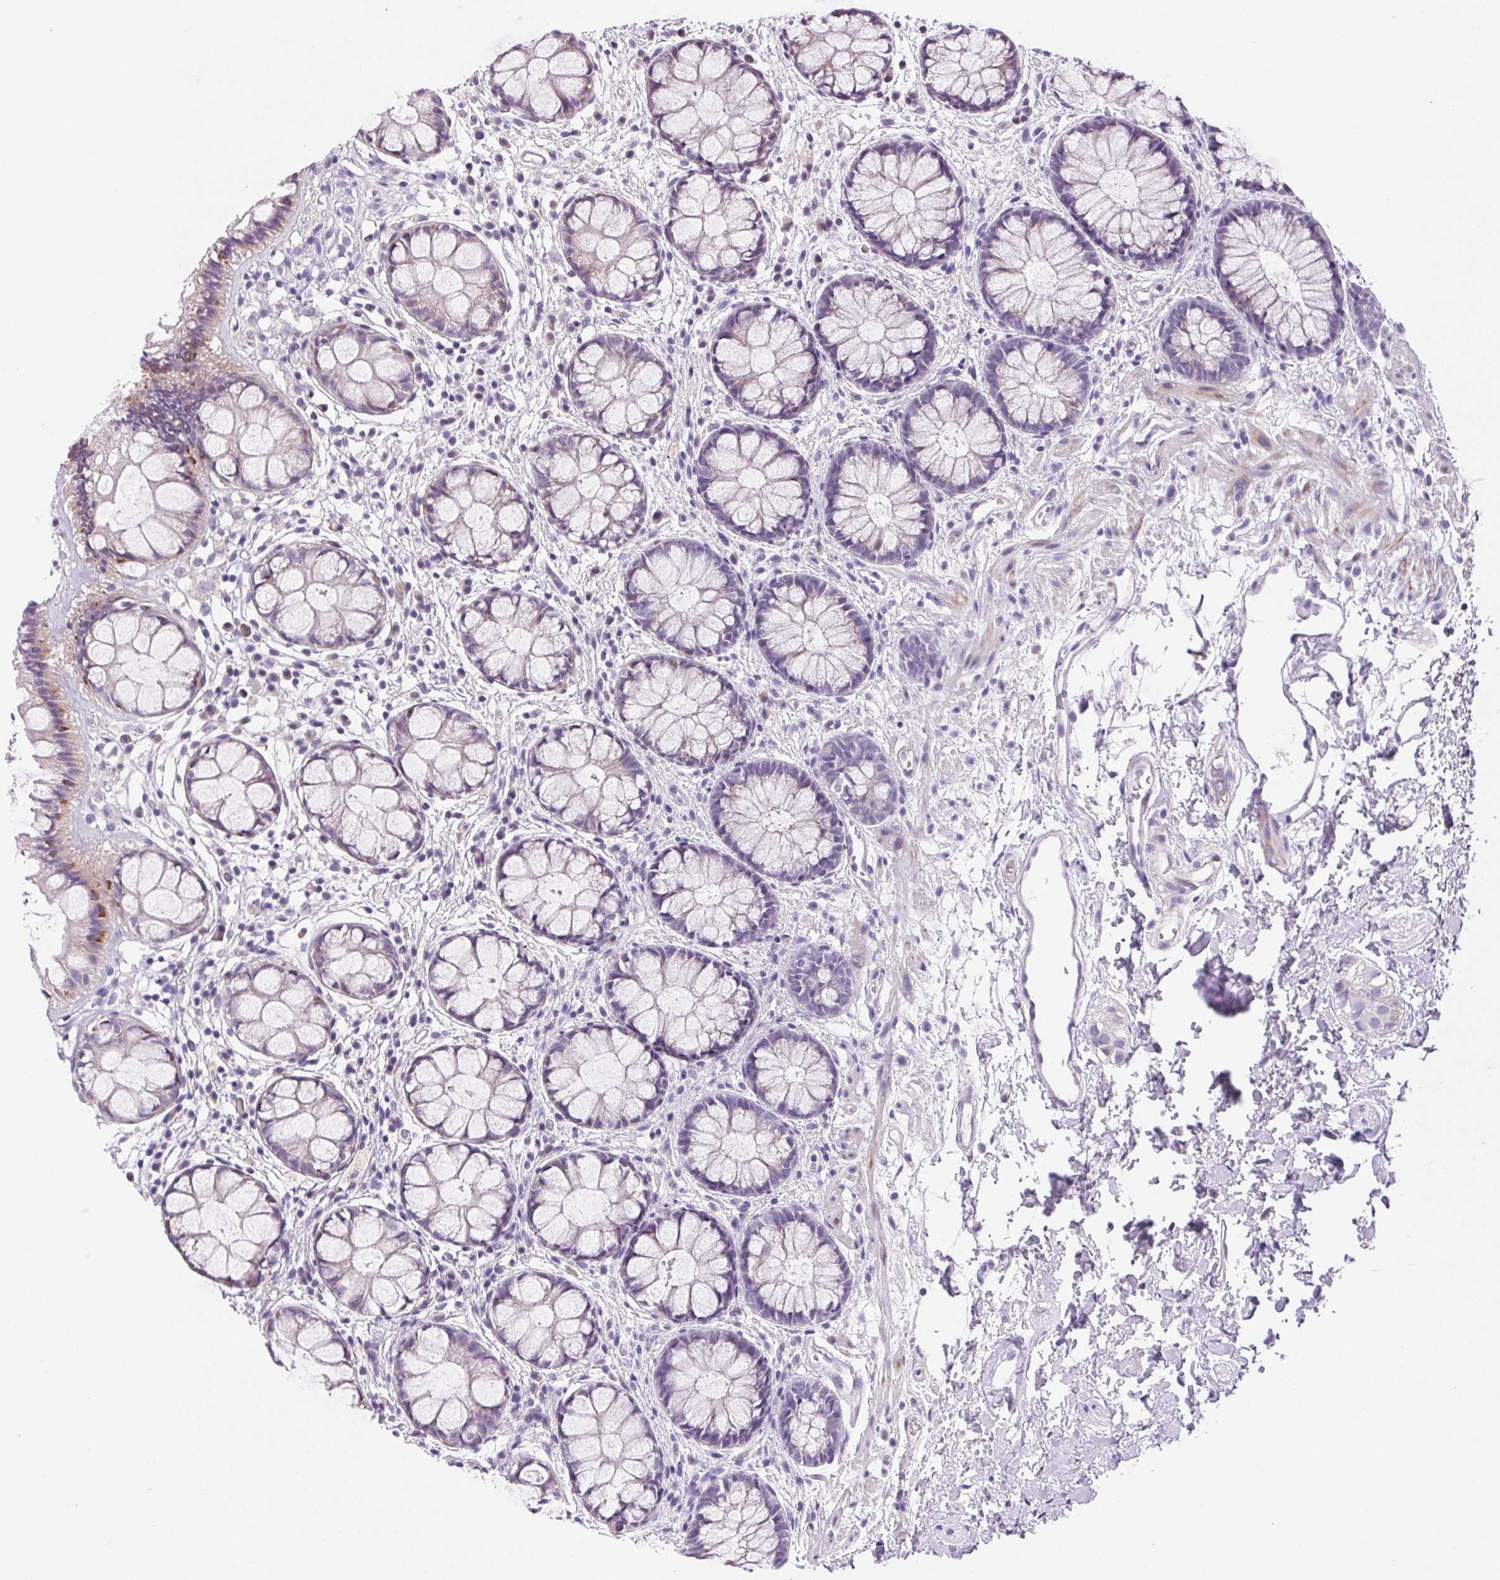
{"staining": {"intensity": "moderate", "quantity": "<25%", "location": "cytoplasmic/membranous"}, "tissue": "rectum", "cell_type": "Glandular cells", "image_type": "normal", "snomed": [{"axis": "morphology", "description": "Normal tissue, NOS"}, {"axis": "topography", "description": "Rectum"}], "caption": "Glandular cells demonstrate moderate cytoplasmic/membranous staining in approximately <25% of cells in benign rectum. (brown staining indicates protein expression, while blue staining denotes nuclei).", "gene": "ARHGAP11B", "patient": {"sex": "female", "age": 62}}